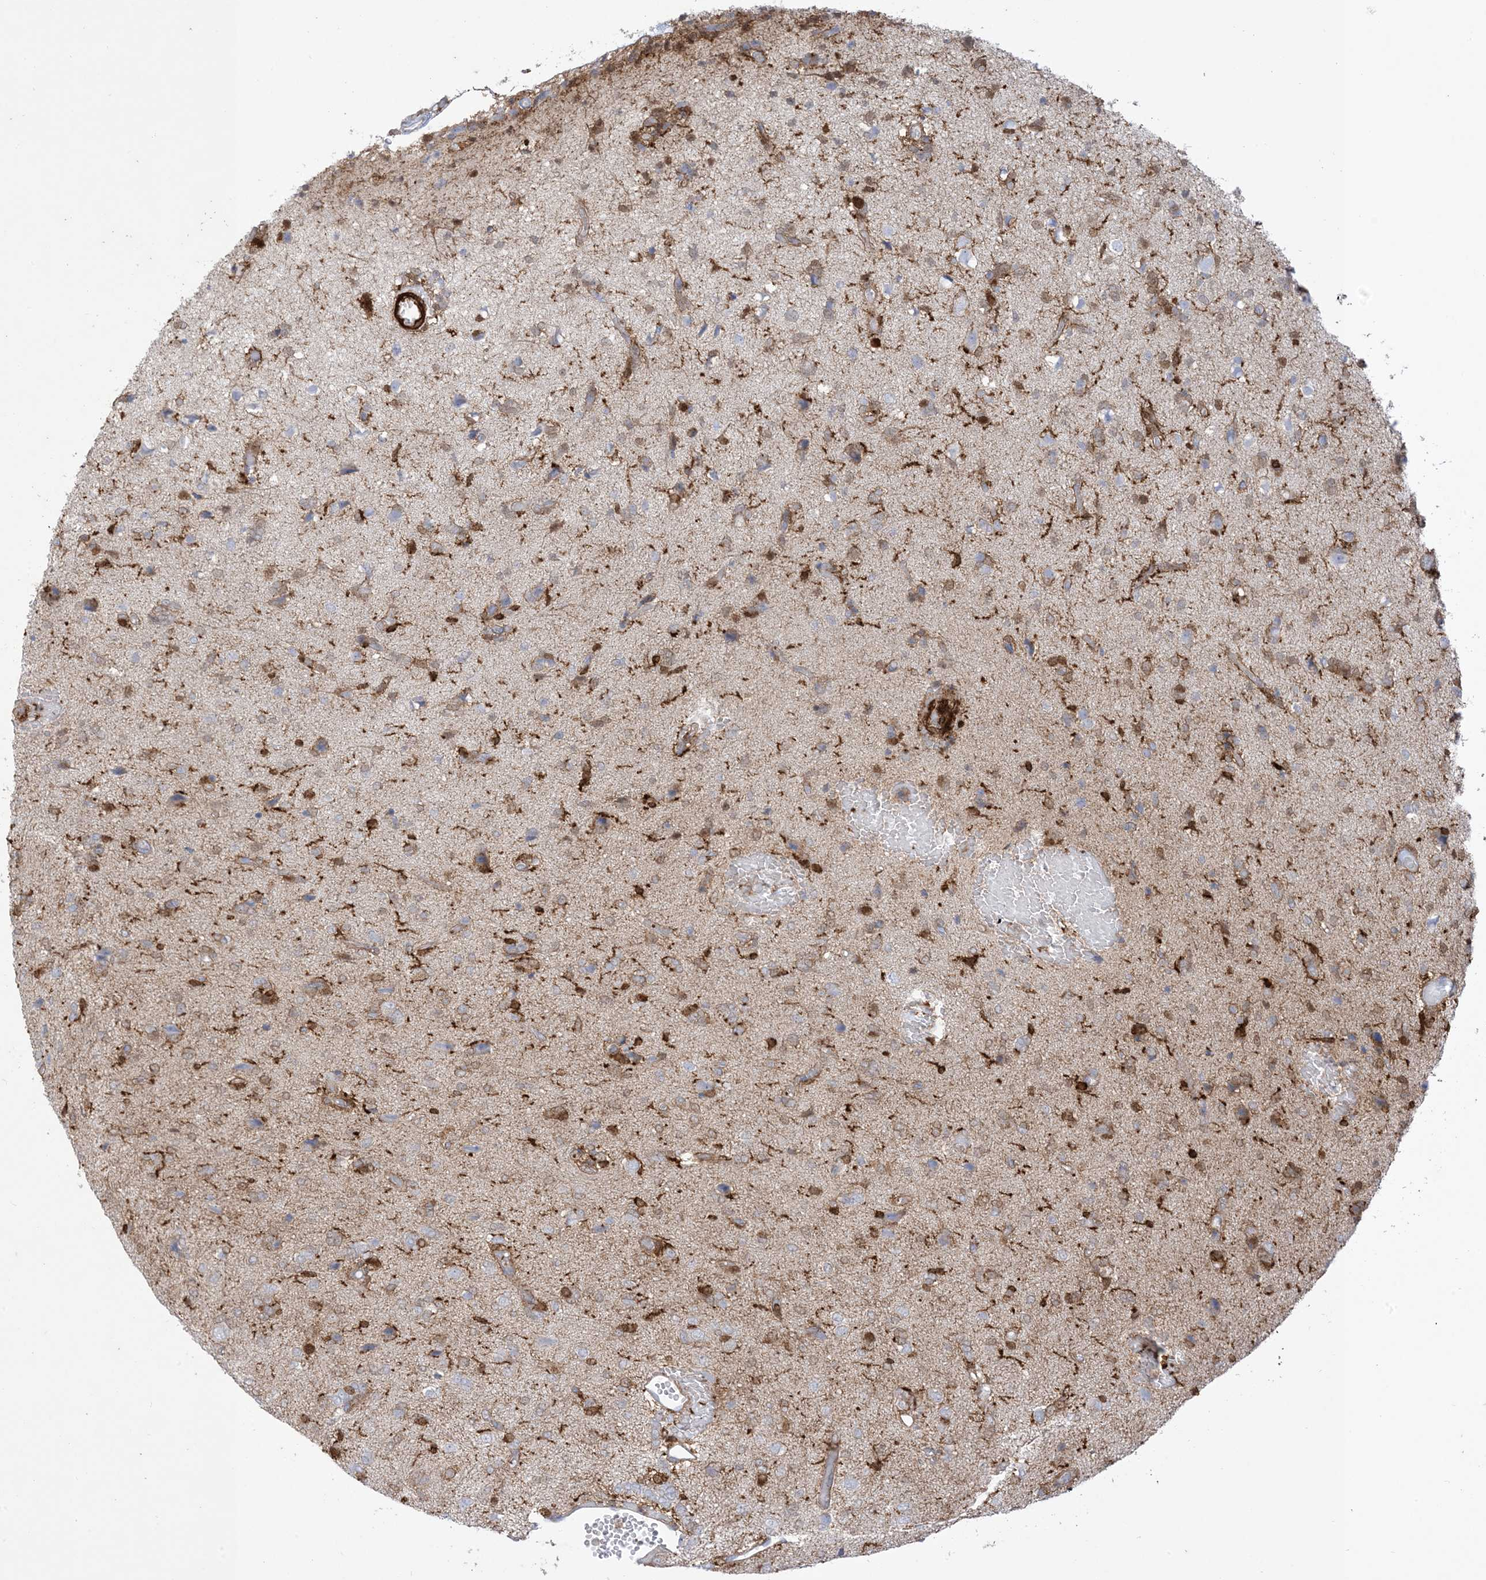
{"staining": {"intensity": "moderate", "quantity": "<25%", "location": "cytoplasmic/membranous"}, "tissue": "glioma", "cell_type": "Tumor cells", "image_type": "cancer", "snomed": [{"axis": "morphology", "description": "Glioma, malignant, High grade"}, {"axis": "topography", "description": "Brain"}], "caption": "Malignant high-grade glioma tissue demonstrates moderate cytoplasmic/membranous expression in approximately <25% of tumor cells, visualized by immunohistochemistry.", "gene": "GSN", "patient": {"sex": "female", "age": 59}}